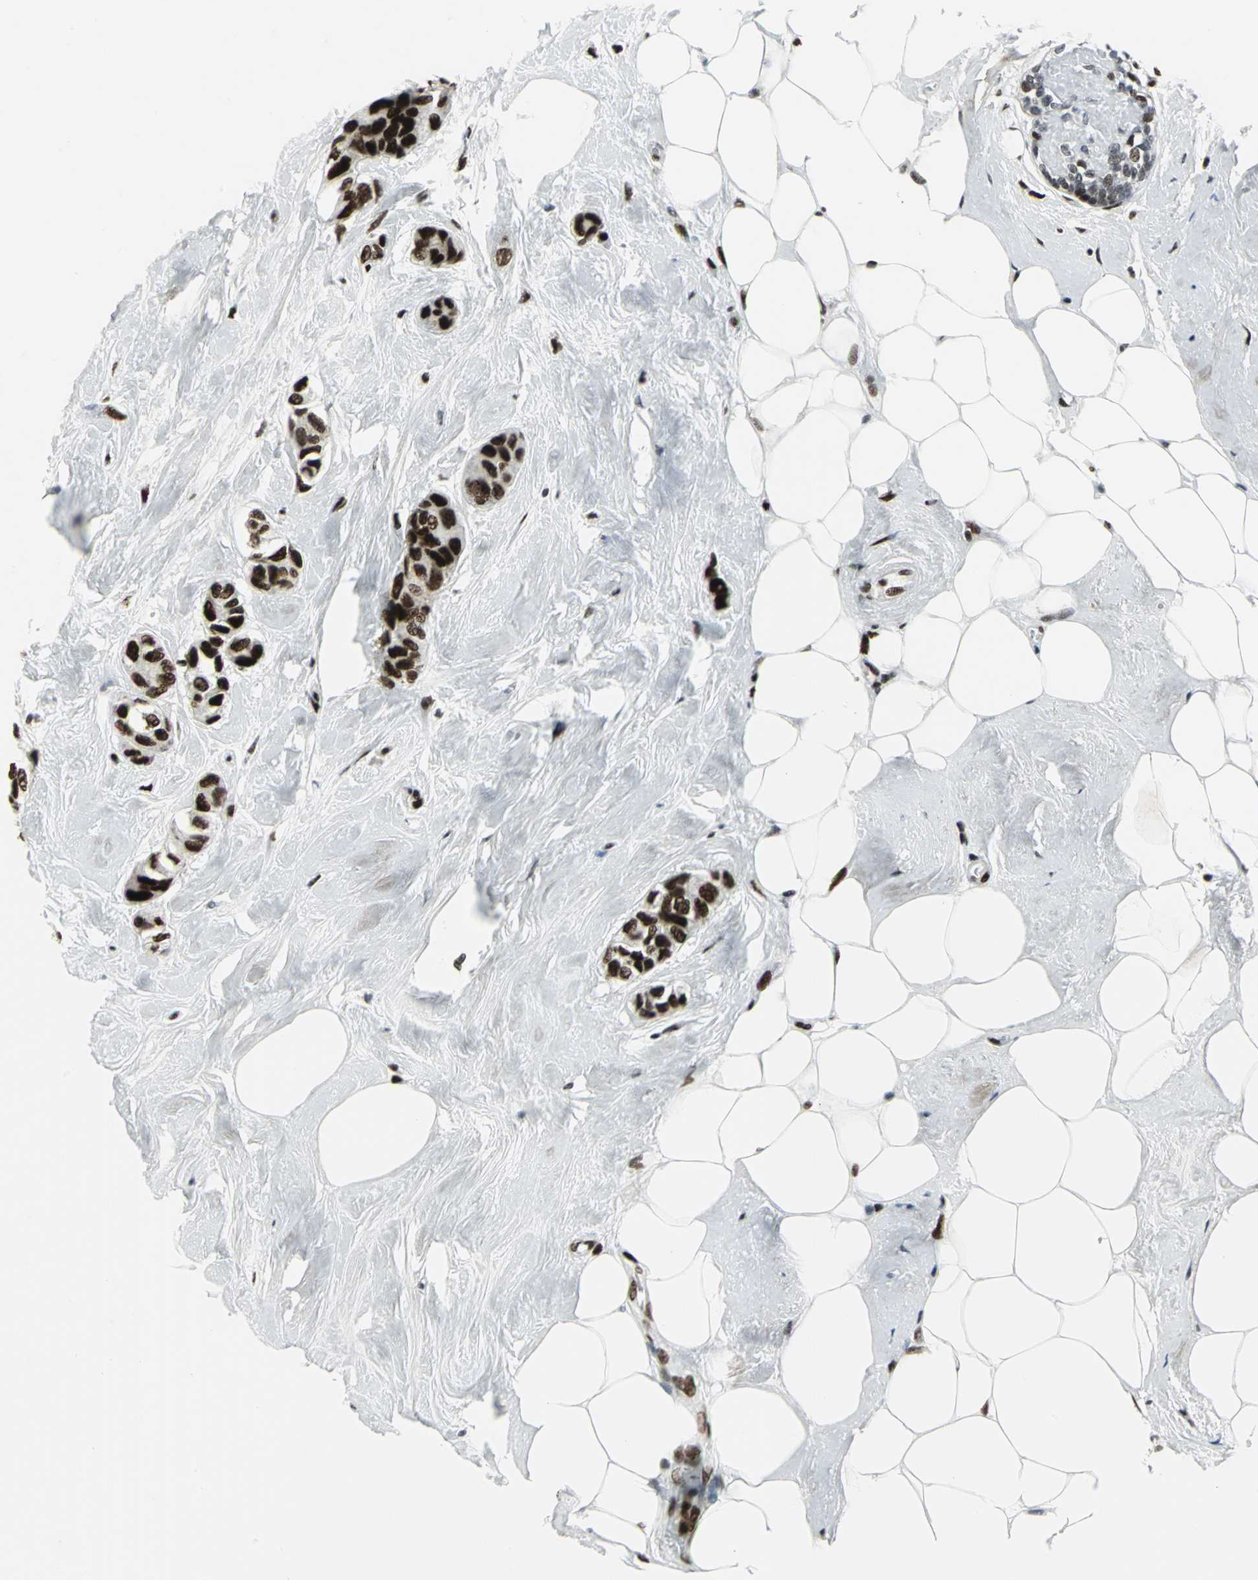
{"staining": {"intensity": "strong", "quantity": ">75%", "location": "nuclear"}, "tissue": "breast cancer", "cell_type": "Tumor cells", "image_type": "cancer", "snomed": [{"axis": "morphology", "description": "Duct carcinoma"}, {"axis": "topography", "description": "Breast"}], "caption": "Immunohistochemistry staining of breast cancer, which exhibits high levels of strong nuclear positivity in about >75% of tumor cells indicating strong nuclear protein expression. The staining was performed using DAB (brown) for protein detection and nuclei were counterstained in hematoxylin (blue).", "gene": "SMARCA4", "patient": {"sex": "female", "age": 51}}